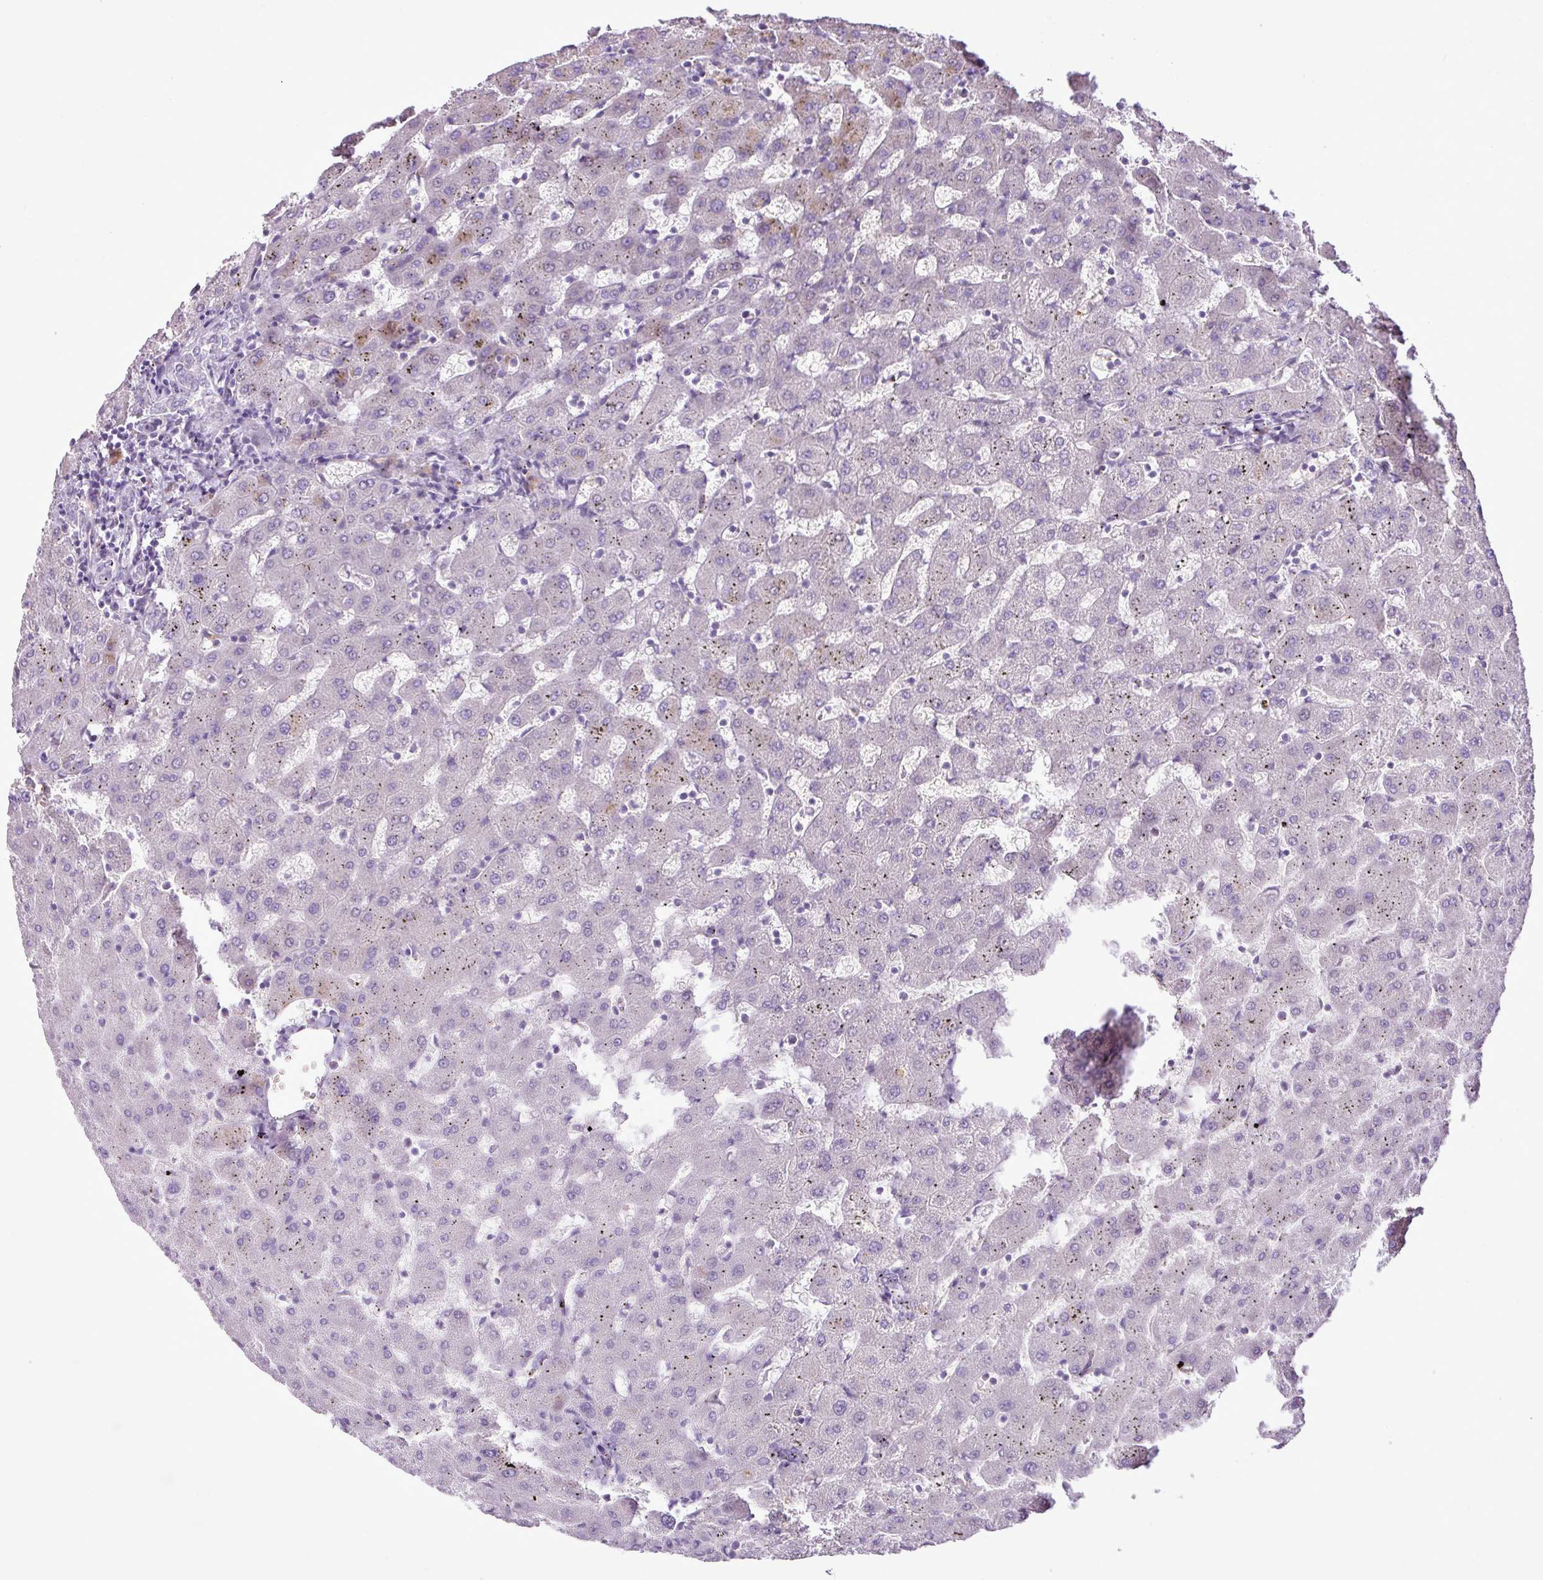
{"staining": {"intensity": "negative", "quantity": "none", "location": "none"}, "tissue": "liver", "cell_type": "Cholangiocytes", "image_type": "normal", "snomed": [{"axis": "morphology", "description": "Normal tissue, NOS"}, {"axis": "topography", "description": "Liver"}], "caption": "This photomicrograph is of unremarkable liver stained with immunohistochemistry (IHC) to label a protein in brown with the nuclei are counter-stained blue. There is no staining in cholangiocytes.", "gene": "DNAJB13", "patient": {"sex": "female", "age": 63}}